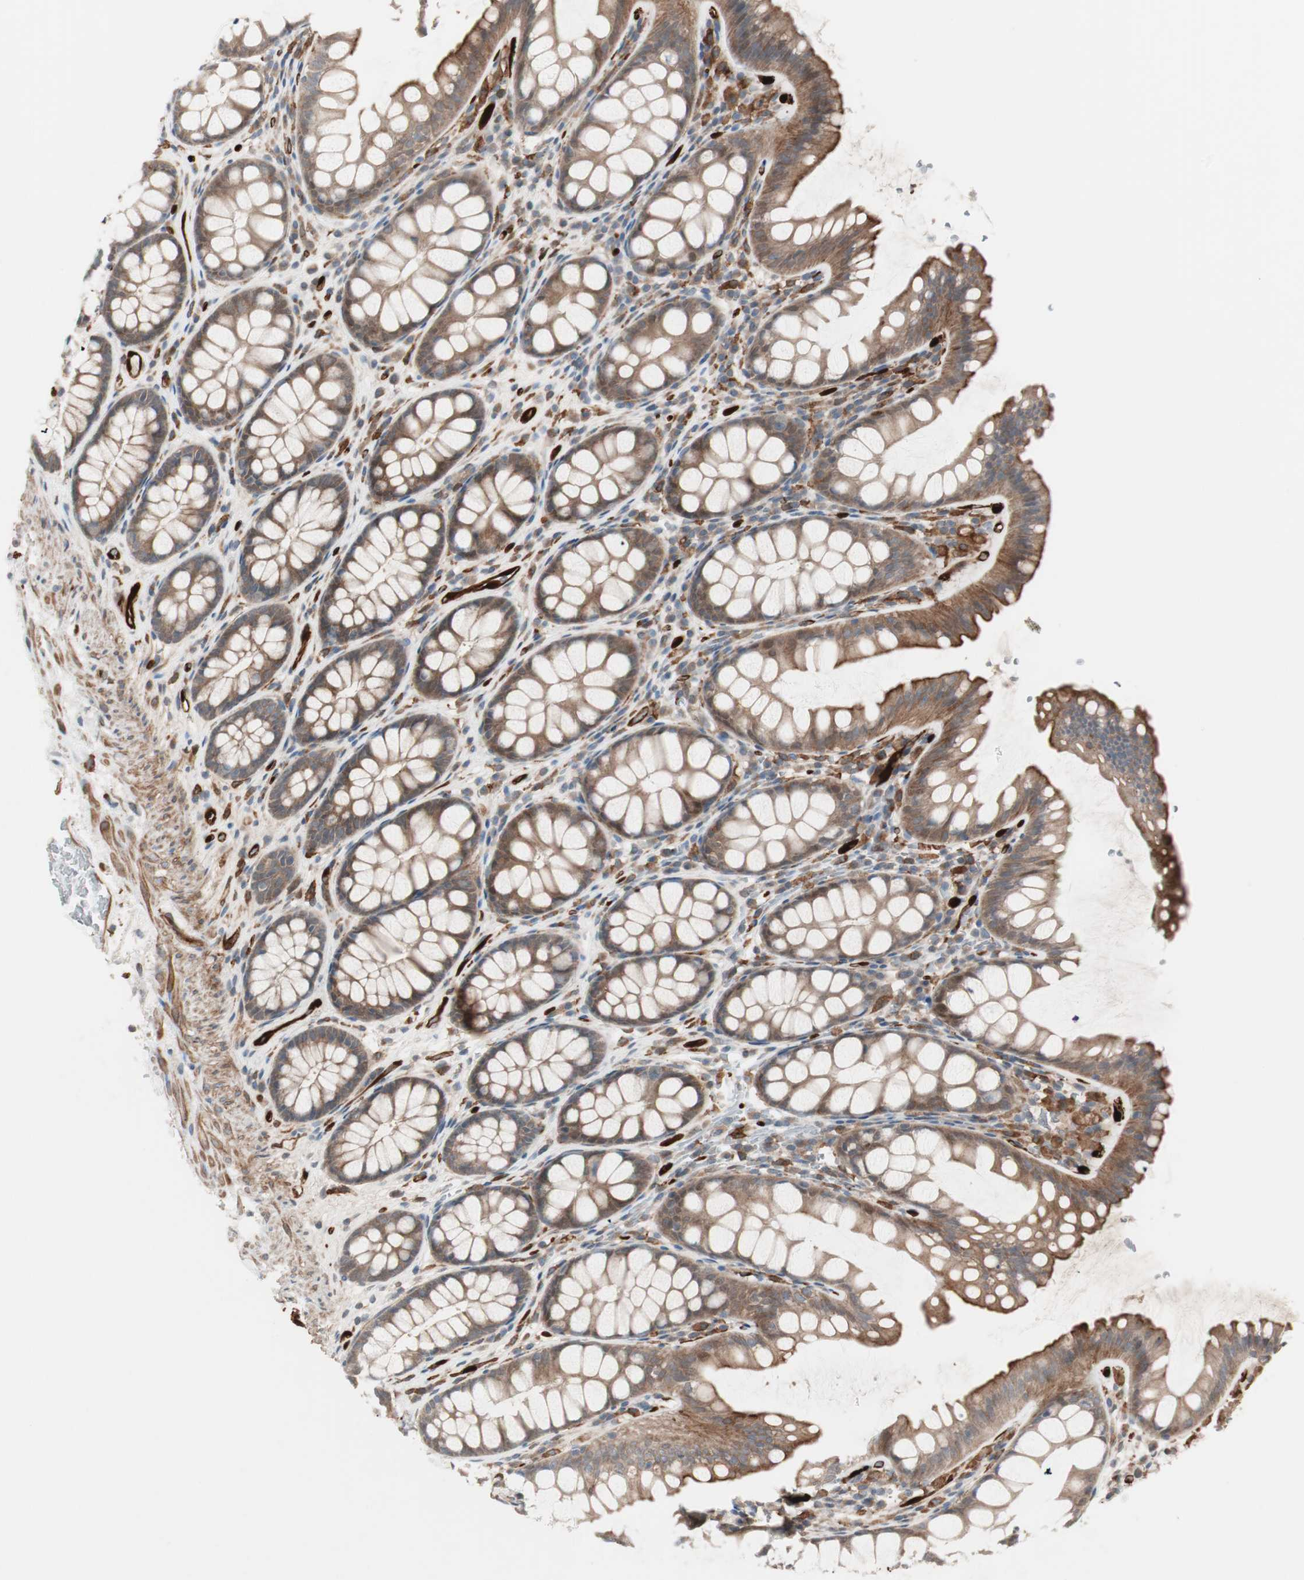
{"staining": {"intensity": "strong", "quantity": "25%-75%", "location": "cytoplasmic/membranous"}, "tissue": "colon", "cell_type": "Endothelial cells", "image_type": "normal", "snomed": [{"axis": "morphology", "description": "Normal tissue, NOS"}, {"axis": "topography", "description": "Colon"}], "caption": "Approximately 25%-75% of endothelial cells in normal colon exhibit strong cytoplasmic/membranous protein staining as visualized by brown immunohistochemical staining.", "gene": "STAB1", "patient": {"sex": "female", "age": 55}}